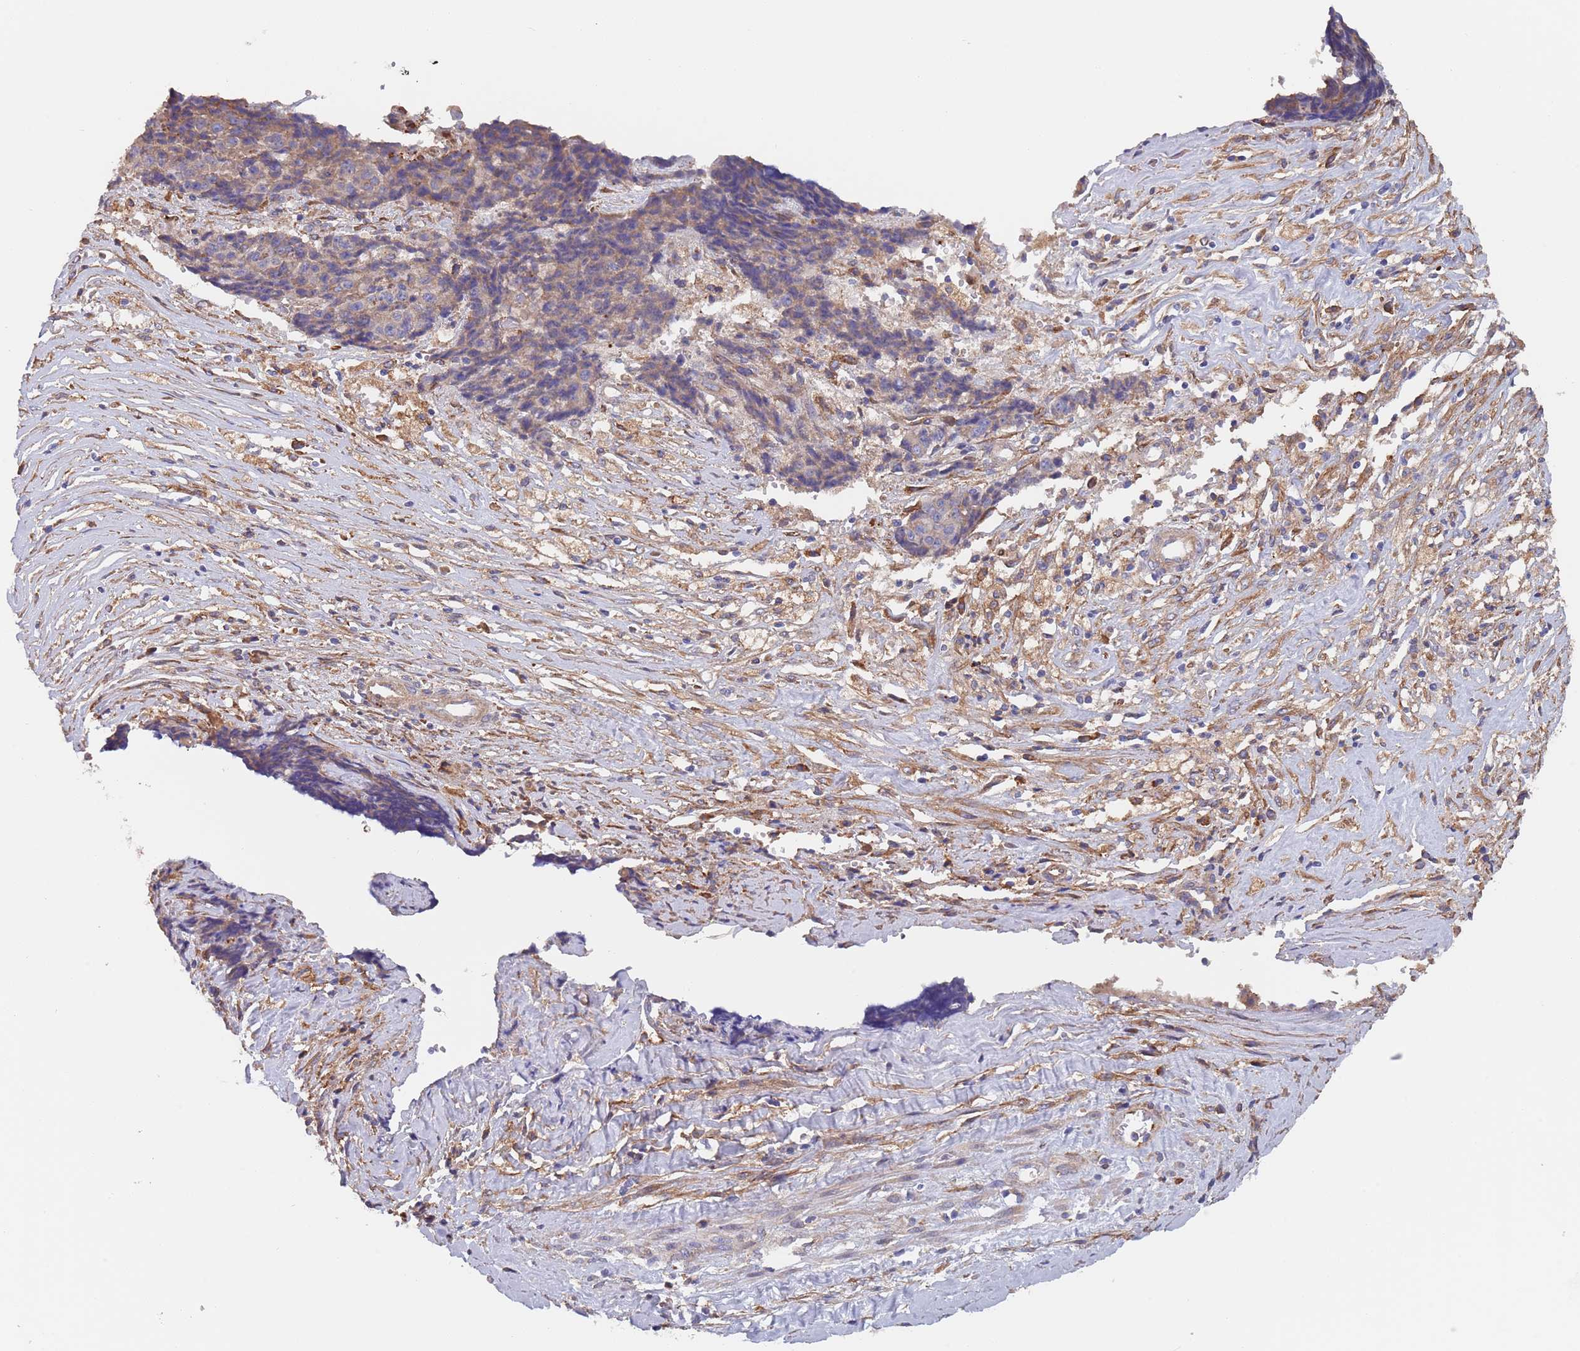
{"staining": {"intensity": "weak", "quantity": "25%-75%", "location": "cytoplasmic/membranous"}, "tissue": "ovarian cancer", "cell_type": "Tumor cells", "image_type": "cancer", "snomed": [{"axis": "morphology", "description": "Carcinoma, endometroid"}, {"axis": "topography", "description": "Ovary"}], "caption": "Protein positivity by immunohistochemistry exhibits weak cytoplasmic/membranous staining in about 25%-75% of tumor cells in ovarian cancer (endometroid carcinoma).", "gene": "DCUN1D3", "patient": {"sex": "female", "age": 42}}